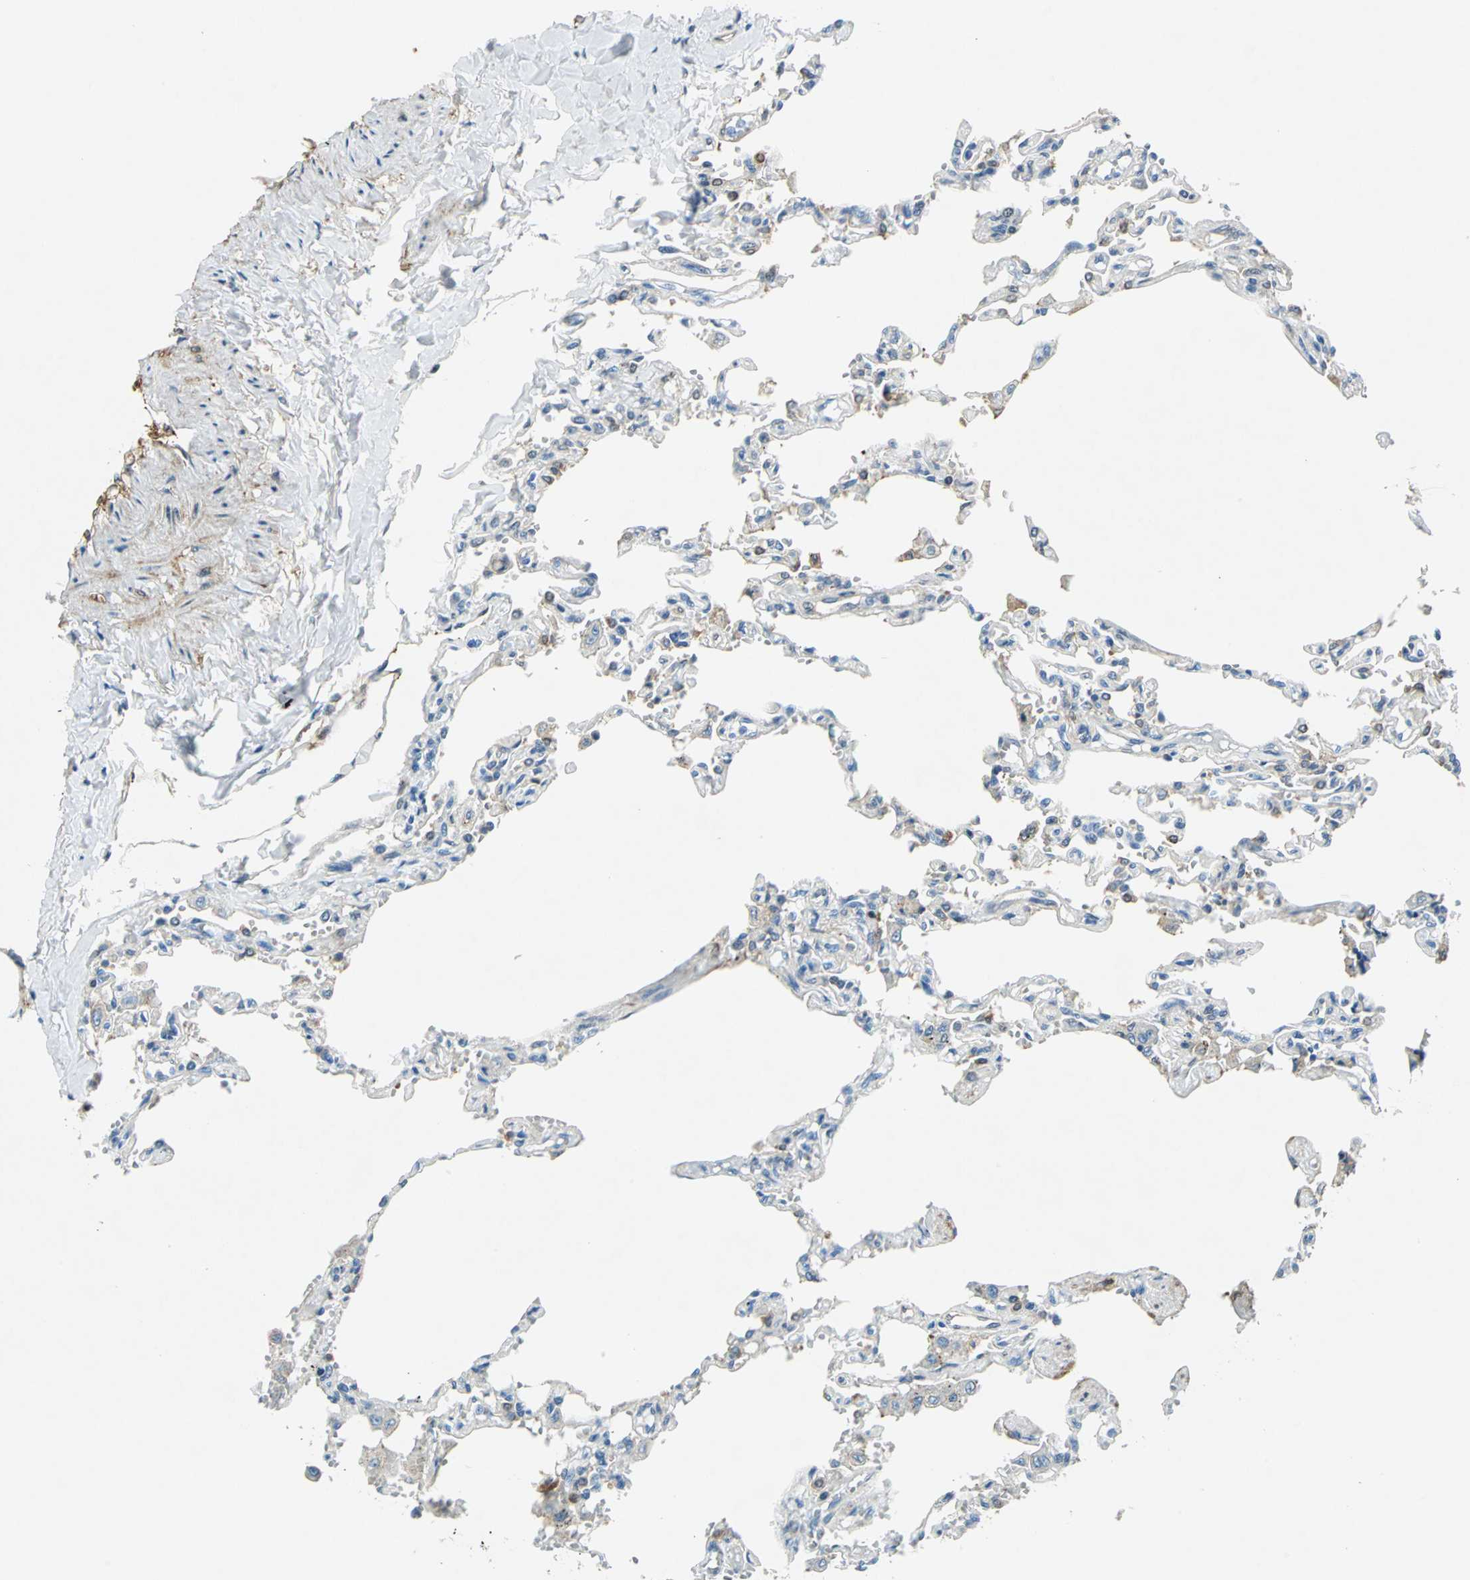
{"staining": {"intensity": "weak", "quantity": "<25%", "location": "cytoplasmic/membranous"}, "tissue": "lung", "cell_type": "Alveolar cells", "image_type": "normal", "snomed": [{"axis": "morphology", "description": "Normal tissue, NOS"}, {"axis": "topography", "description": "Lung"}], "caption": "High power microscopy histopathology image of an immunohistochemistry histopathology image of normal lung, revealing no significant expression in alveolar cells. Nuclei are stained in blue.", "gene": "HSPB1", "patient": {"sex": "male", "age": 21}}